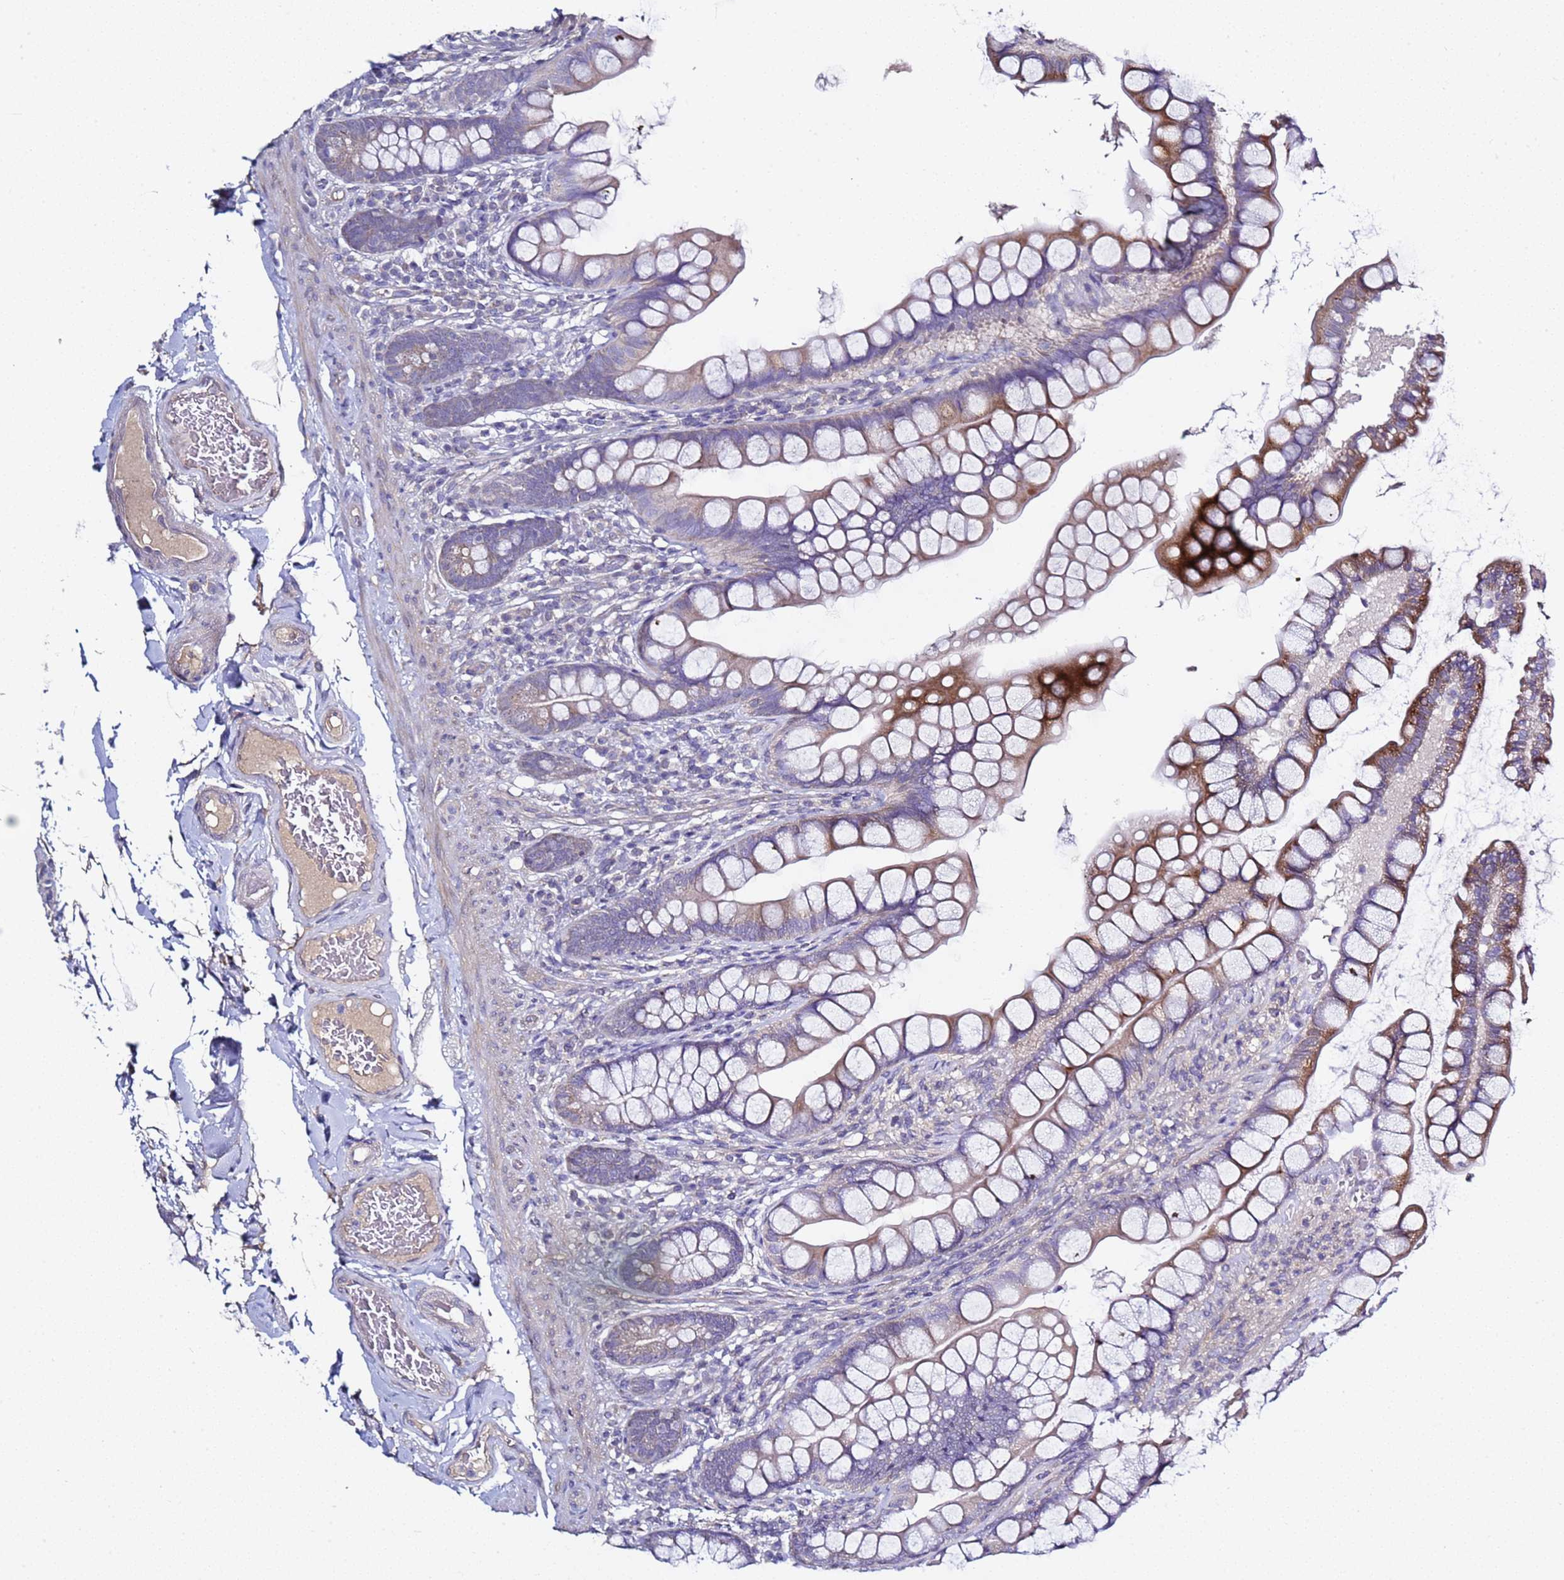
{"staining": {"intensity": "weak", "quantity": "25%-75%", "location": "cytoplasmic/membranous"}, "tissue": "small intestine", "cell_type": "Glandular cells", "image_type": "normal", "snomed": [{"axis": "morphology", "description": "Normal tissue, NOS"}, {"axis": "topography", "description": "Small intestine"}], "caption": "A high-resolution micrograph shows immunohistochemistry staining of benign small intestine, which reveals weak cytoplasmic/membranous staining in approximately 25%-75% of glandular cells. (IHC, brightfield microscopy, high magnification).", "gene": "RABL2A", "patient": {"sex": "male", "age": 70}}